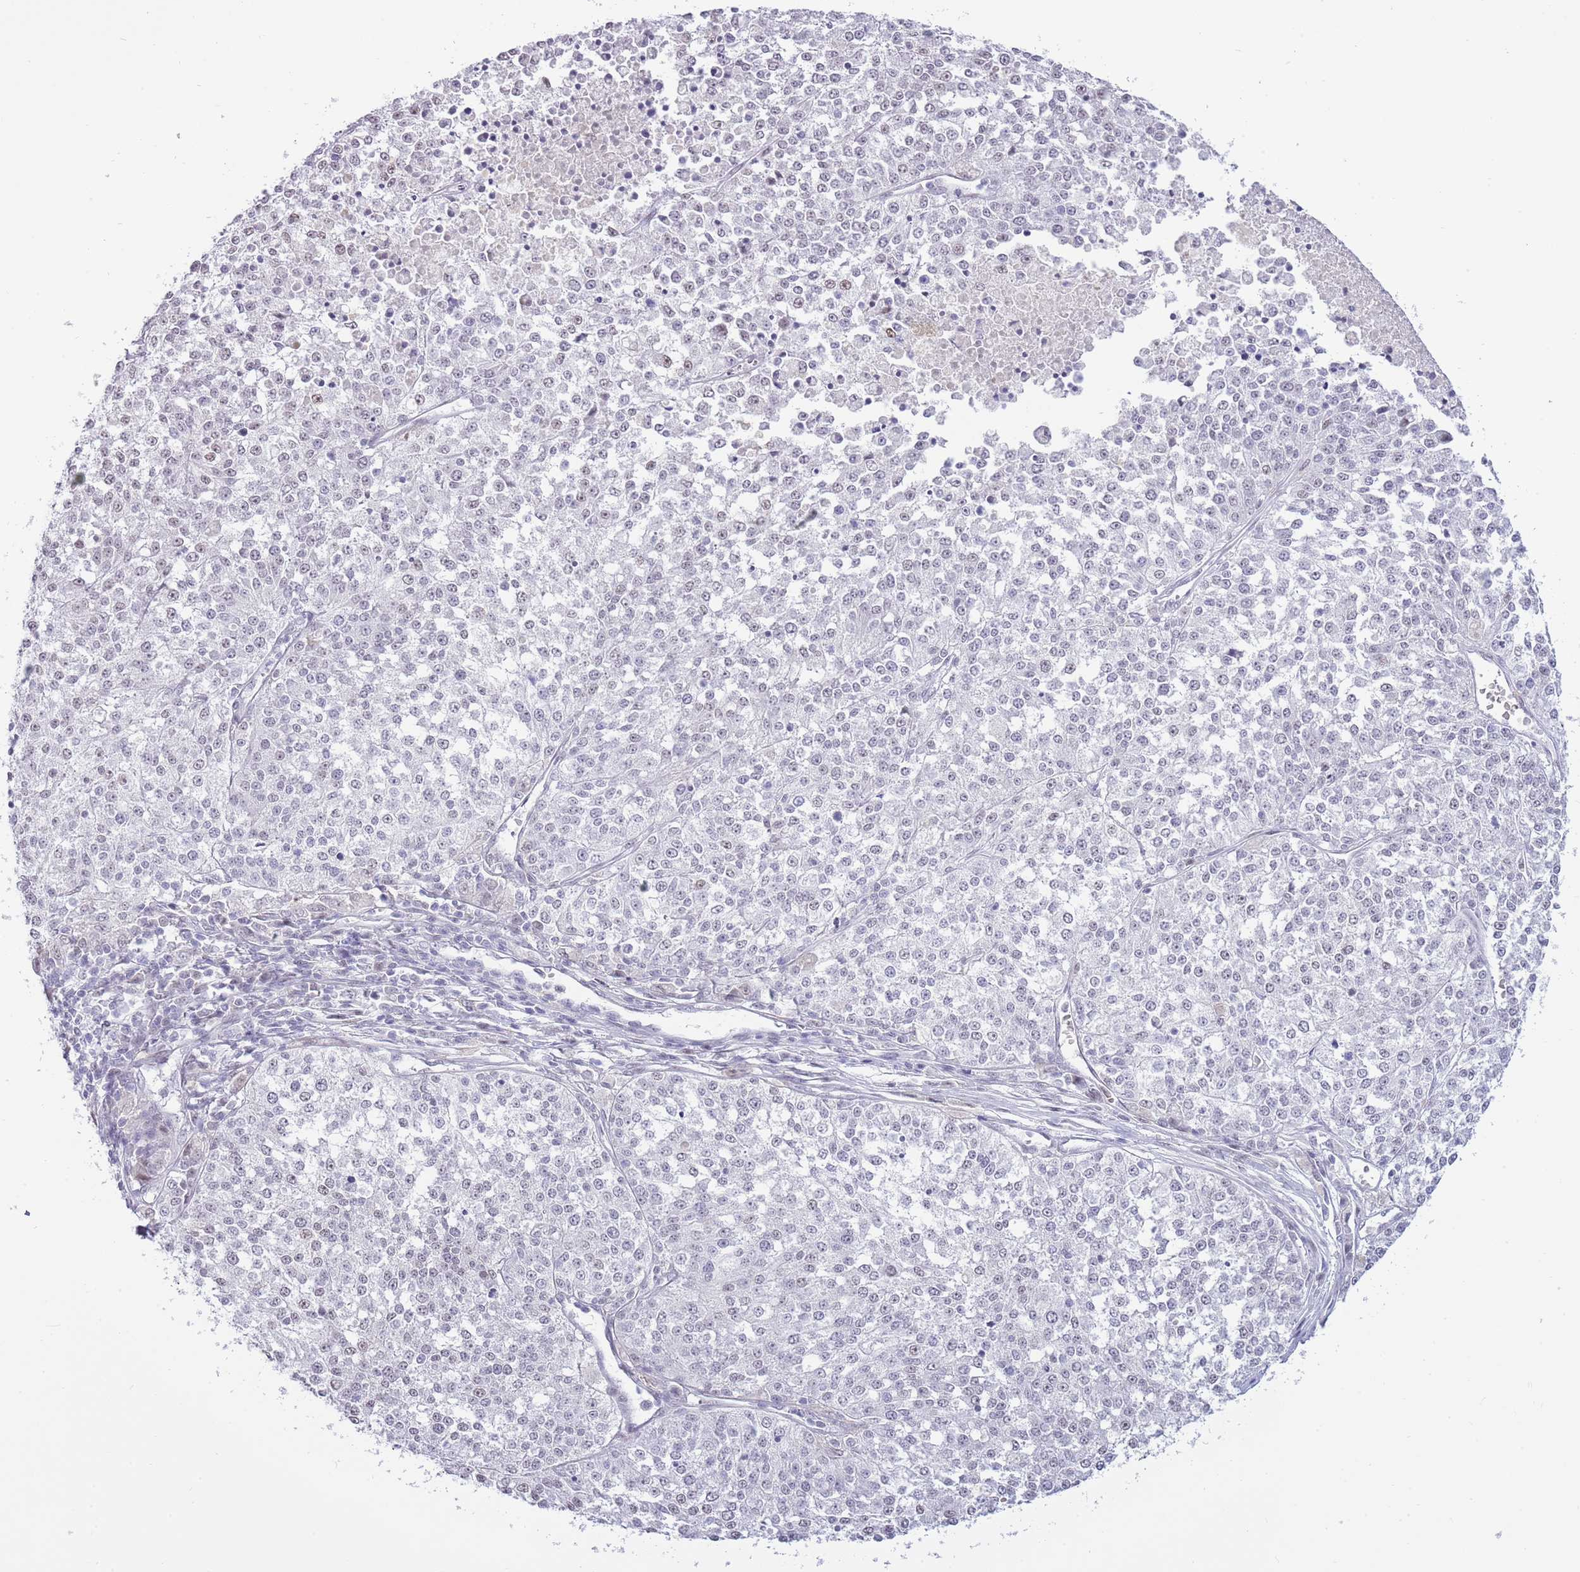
{"staining": {"intensity": "negative", "quantity": "none", "location": "none"}, "tissue": "melanoma", "cell_type": "Tumor cells", "image_type": "cancer", "snomed": [{"axis": "morphology", "description": "Malignant melanoma, NOS"}, {"axis": "topography", "description": "Skin"}], "caption": "Immunohistochemistry (IHC) photomicrograph of neoplastic tissue: melanoma stained with DAB exhibits no significant protein positivity in tumor cells. Brightfield microscopy of immunohistochemistry (IHC) stained with DAB (3,3'-diaminobenzidine) (brown) and hematoxylin (blue), captured at high magnification.", "gene": "PPP1R17", "patient": {"sex": "female", "age": 64}}